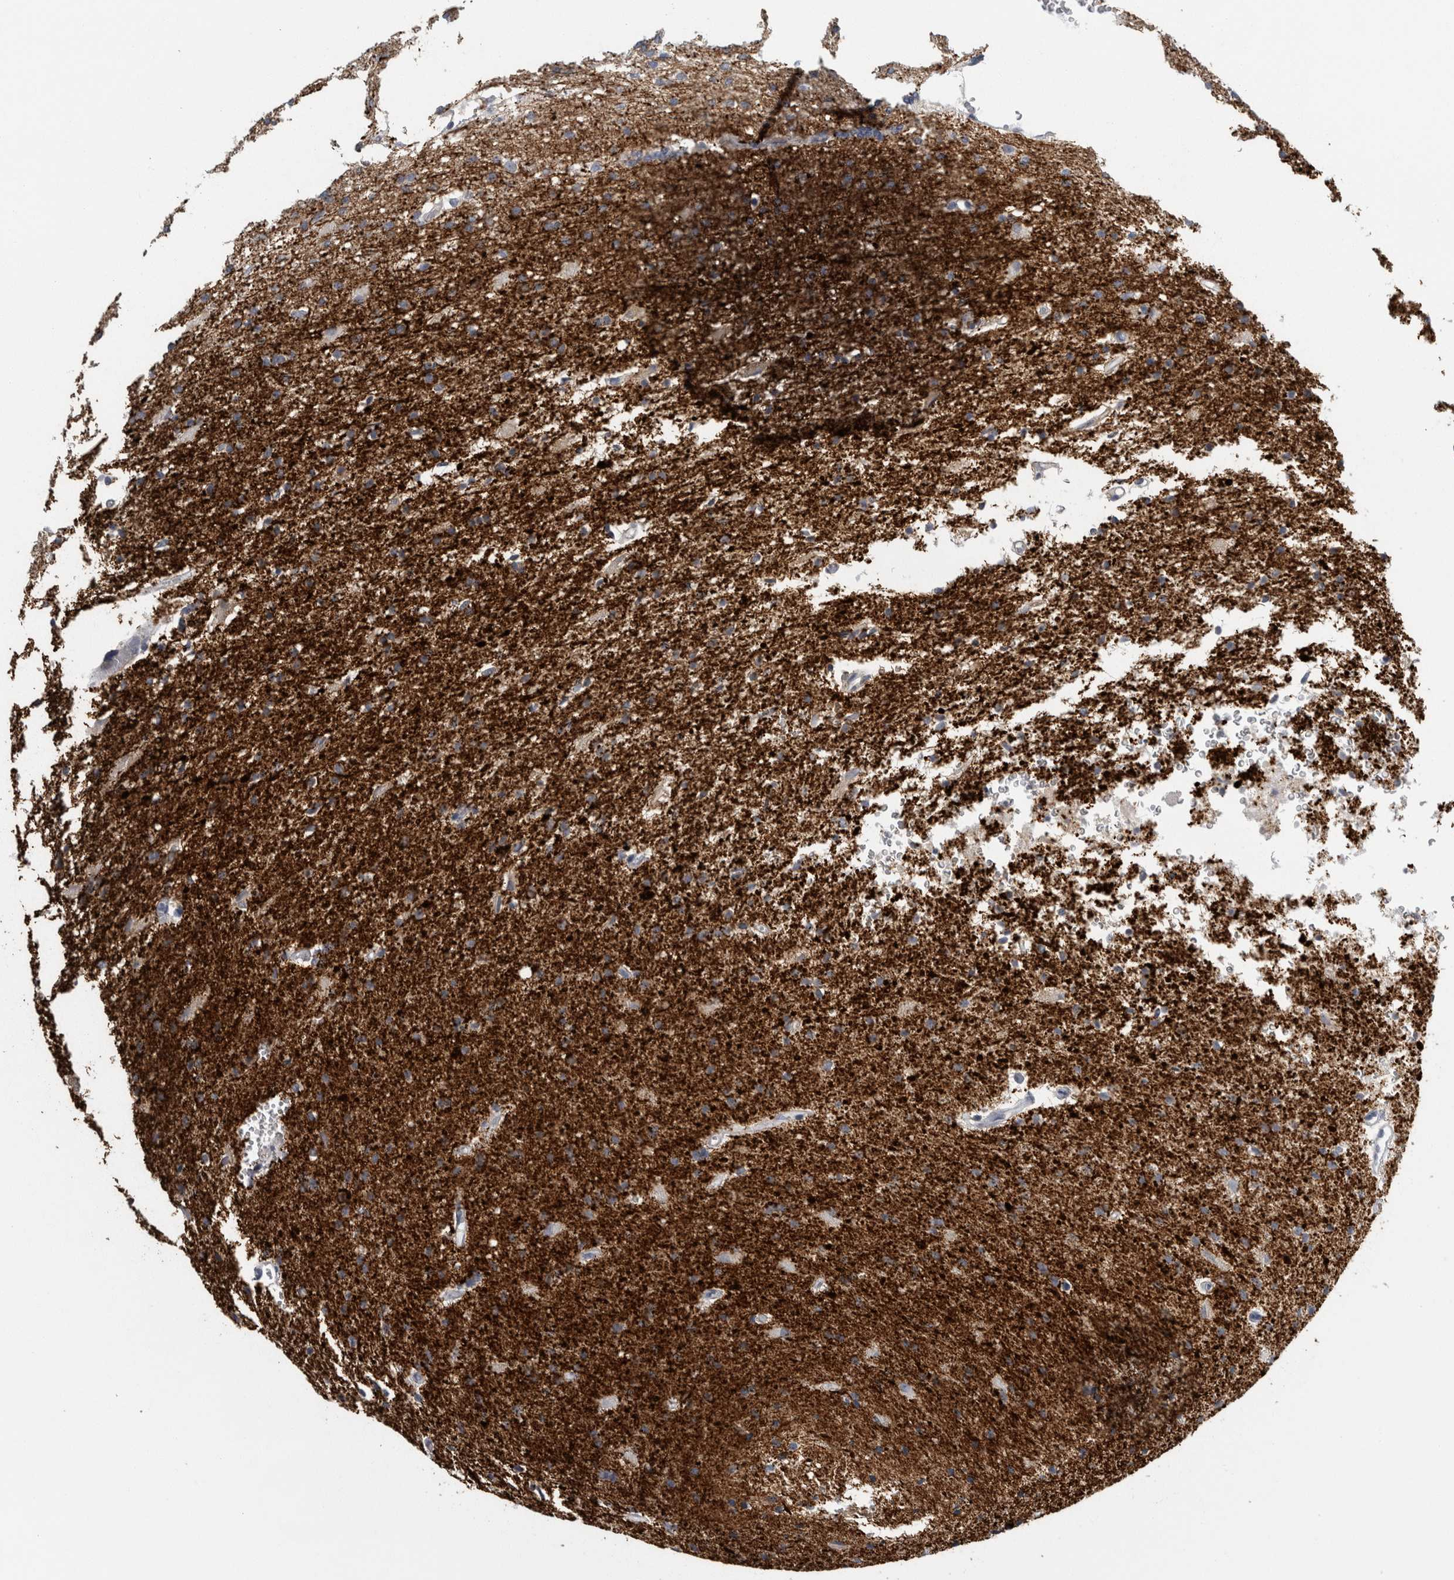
{"staining": {"intensity": "negative", "quantity": "none", "location": "none"}, "tissue": "glioma", "cell_type": "Tumor cells", "image_type": "cancer", "snomed": [{"axis": "morphology", "description": "Normal tissue, NOS"}, {"axis": "morphology", "description": "Glioma, malignant, High grade"}, {"axis": "topography", "description": "Cerebral cortex"}], "caption": "An immunohistochemistry (IHC) photomicrograph of high-grade glioma (malignant) is shown. There is no staining in tumor cells of high-grade glioma (malignant).", "gene": "NEFM", "patient": {"sex": "male", "age": 77}}